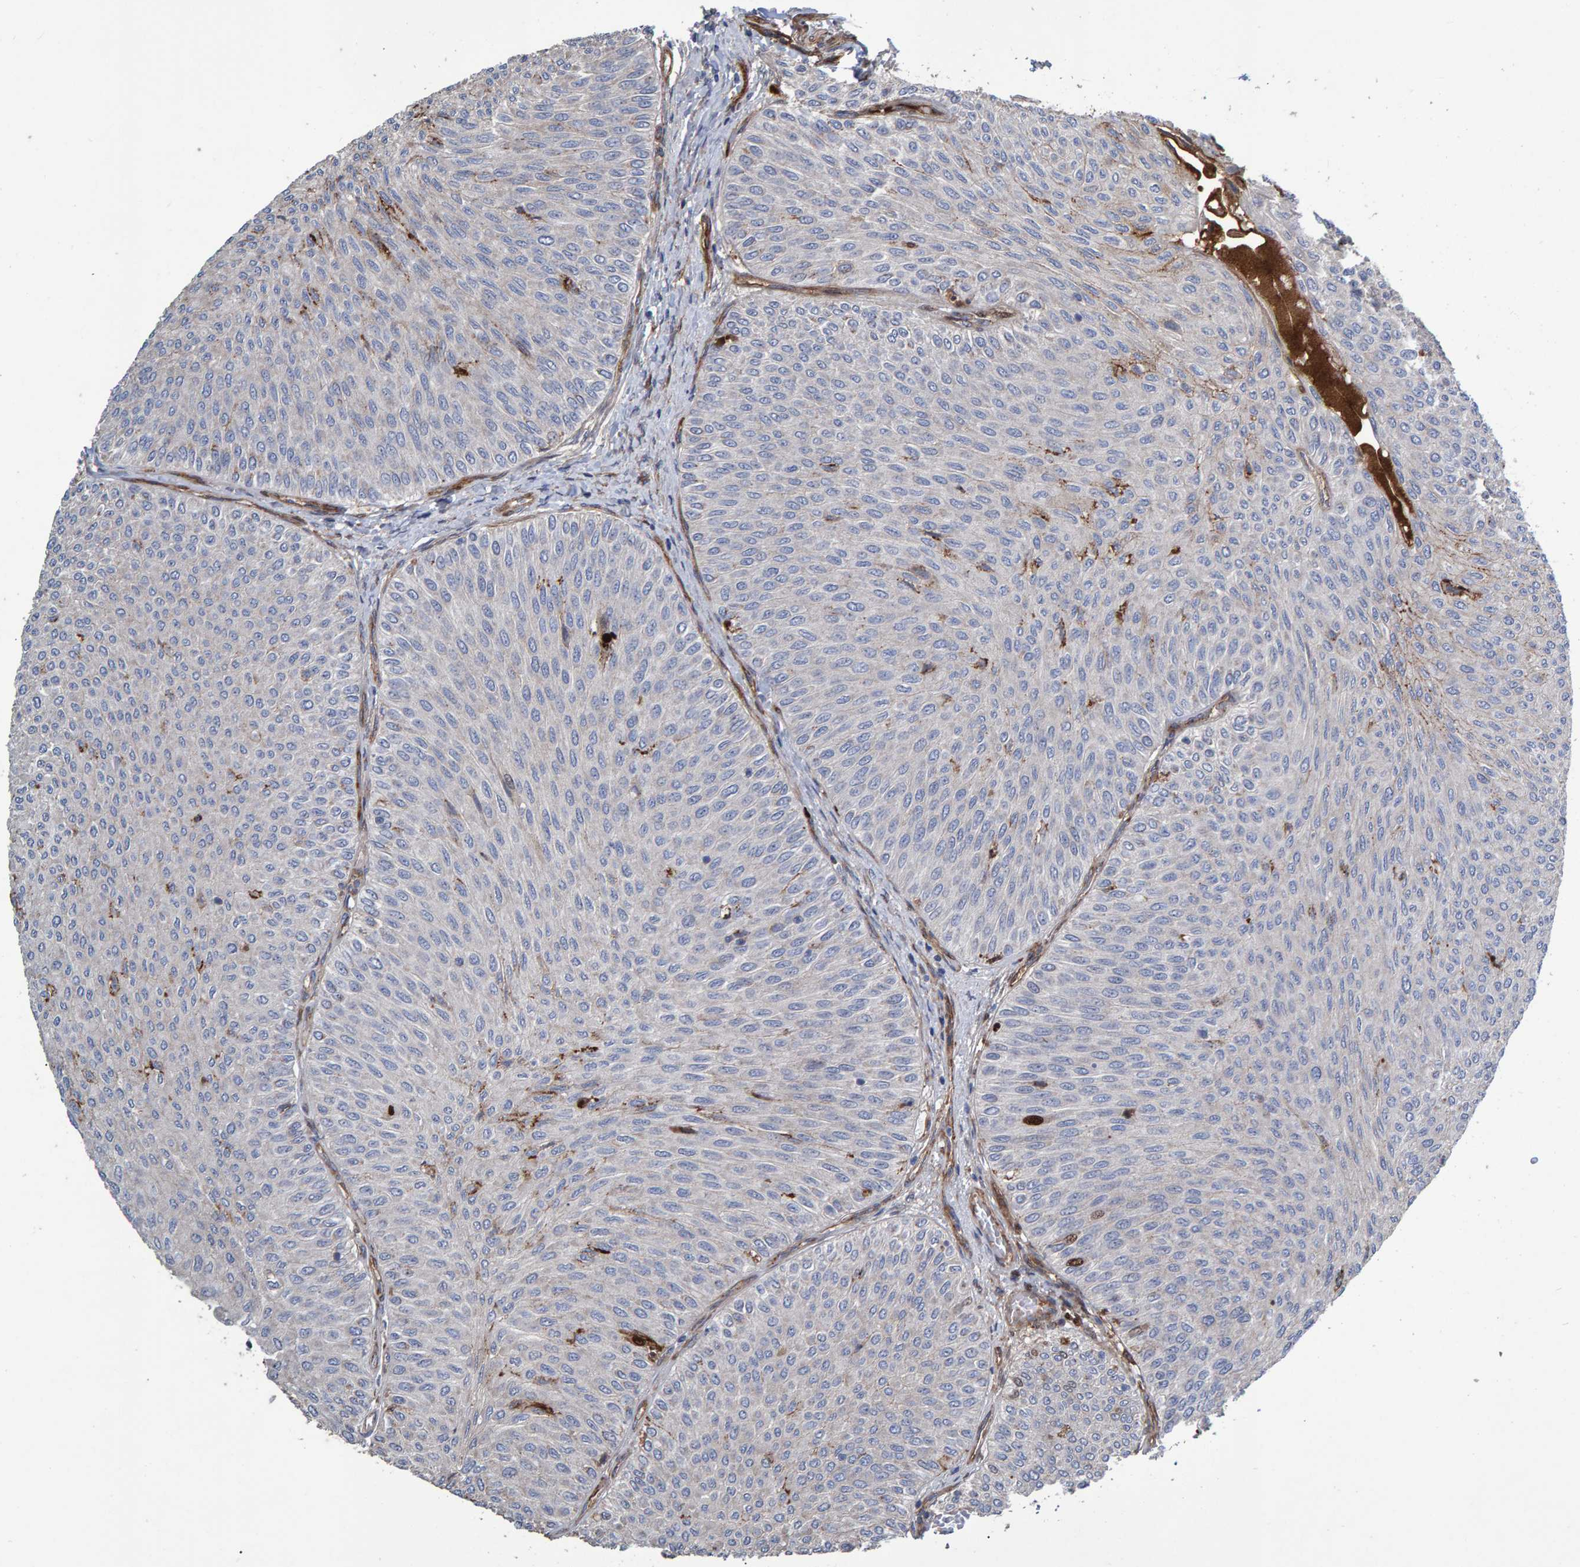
{"staining": {"intensity": "negative", "quantity": "none", "location": "none"}, "tissue": "urothelial cancer", "cell_type": "Tumor cells", "image_type": "cancer", "snomed": [{"axis": "morphology", "description": "Urothelial carcinoma, Low grade"}, {"axis": "topography", "description": "Urinary bladder"}], "caption": "Protein analysis of low-grade urothelial carcinoma reveals no significant staining in tumor cells.", "gene": "SLIT2", "patient": {"sex": "male", "age": 78}}